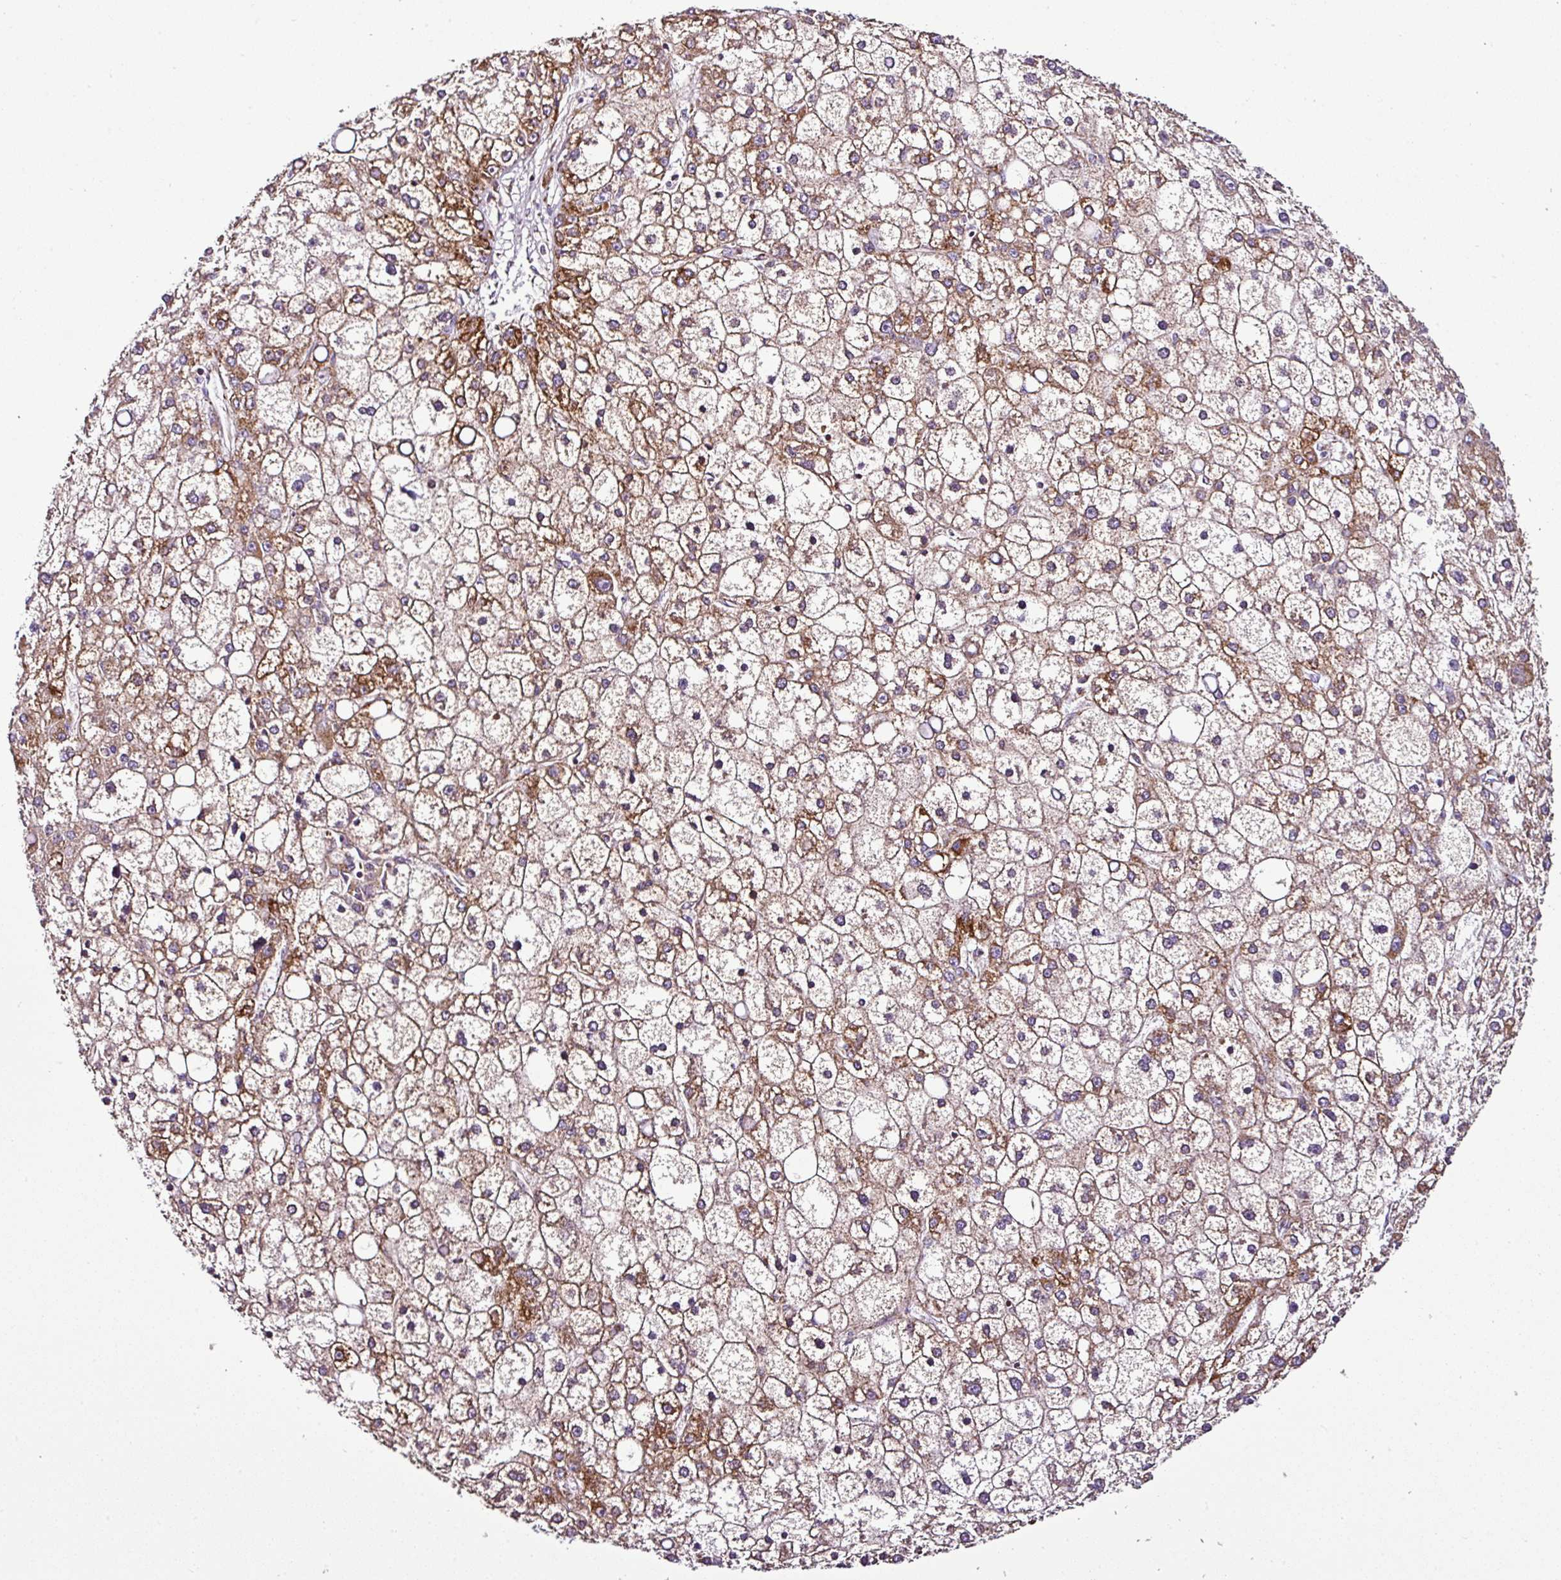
{"staining": {"intensity": "strong", "quantity": "25%-75%", "location": "cytoplasmic/membranous"}, "tissue": "liver cancer", "cell_type": "Tumor cells", "image_type": "cancer", "snomed": [{"axis": "morphology", "description": "Carcinoma, Hepatocellular, NOS"}, {"axis": "topography", "description": "Liver"}], "caption": "Tumor cells show high levels of strong cytoplasmic/membranous staining in about 25%-75% of cells in human liver hepatocellular carcinoma.", "gene": "DPAGT1", "patient": {"sex": "male", "age": 67}}